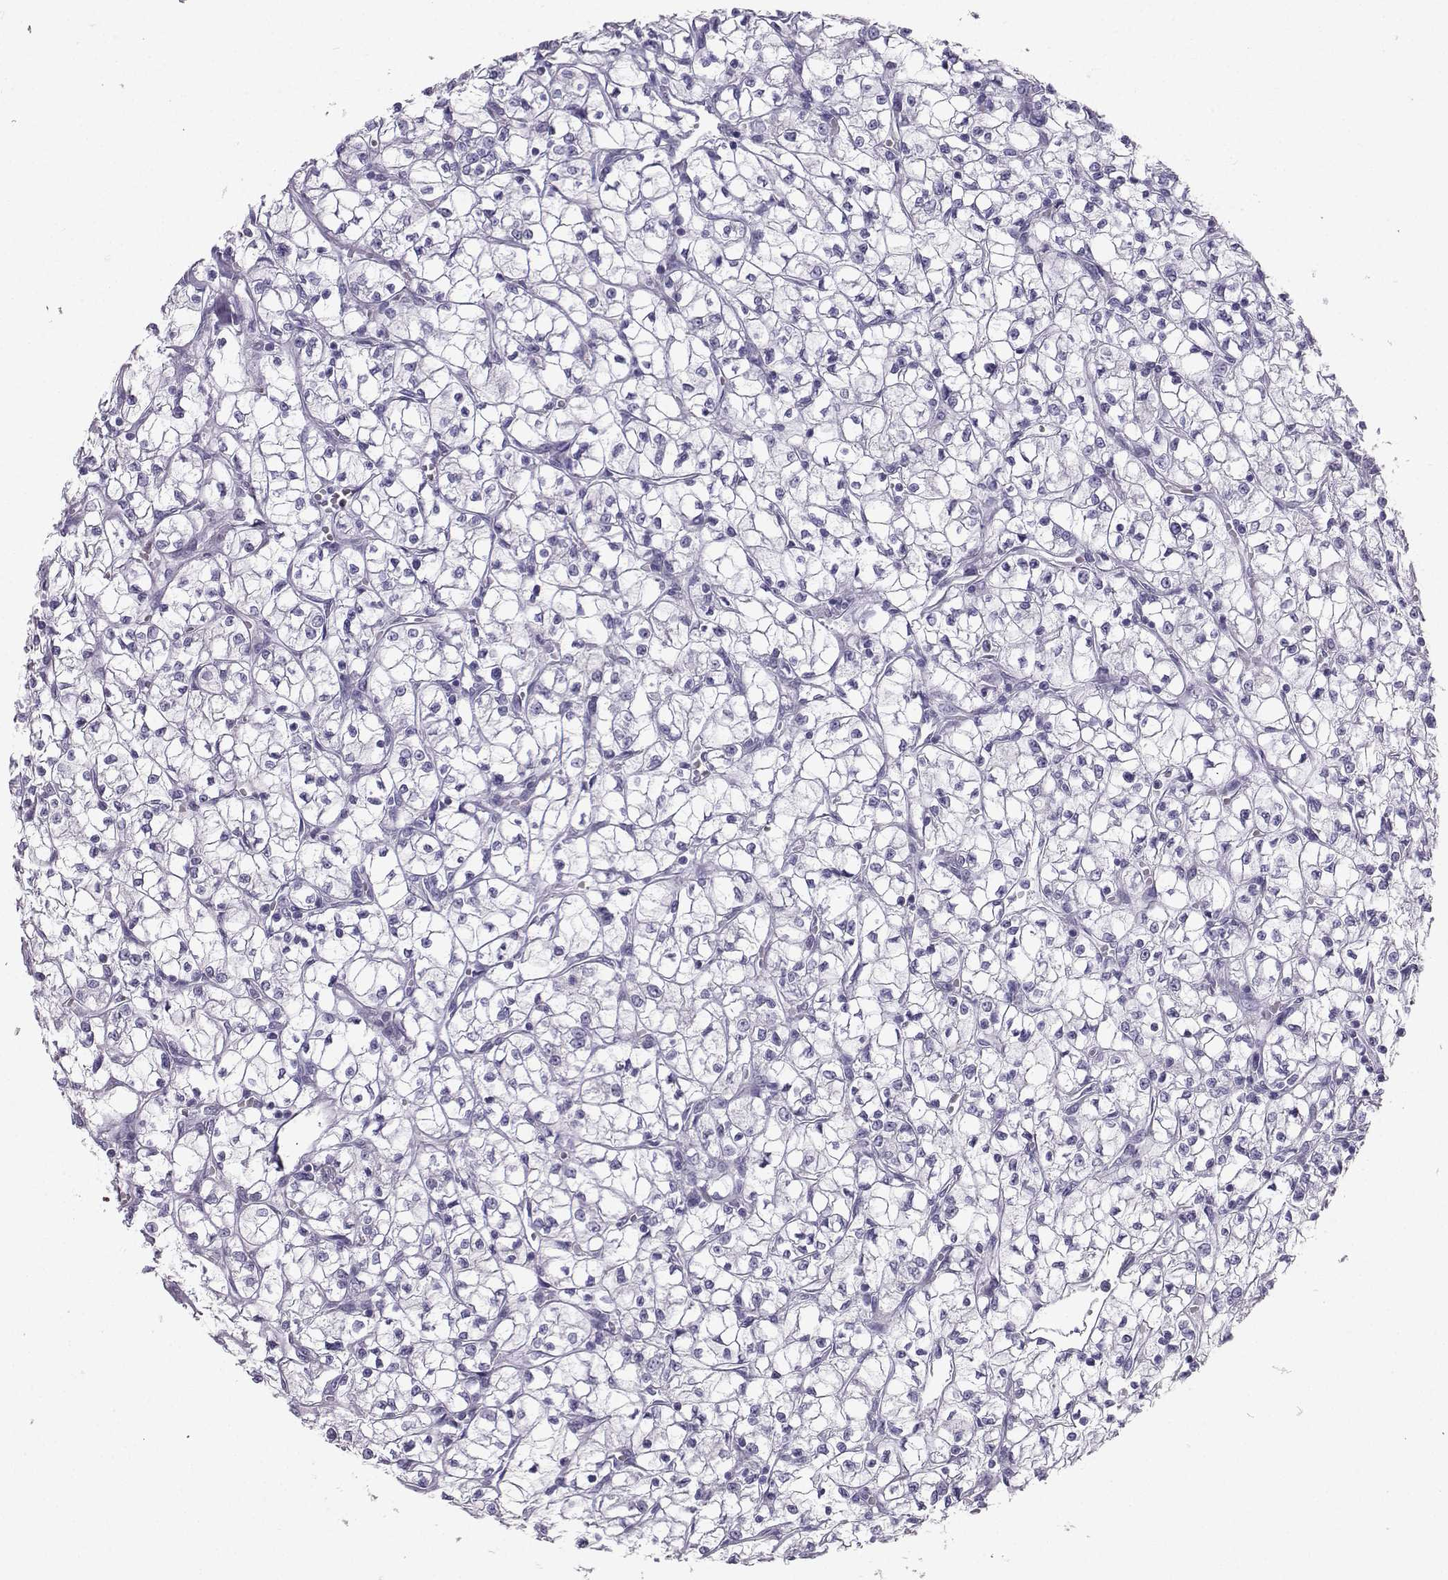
{"staining": {"intensity": "negative", "quantity": "none", "location": "none"}, "tissue": "renal cancer", "cell_type": "Tumor cells", "image_type": "cancer", "snomed": [{"axis": "morphology", "description": "Adenocarcinoma, NOS"}, {"axis": "topography", "description": "Kidney"}], "caption": "Renal cancer (adenocarcinoma) was stained to show a protein in brown. There is no significant staining in tumor cells.", "gene": "IQCD", "patient": {"sex": "female", "age": 64}}